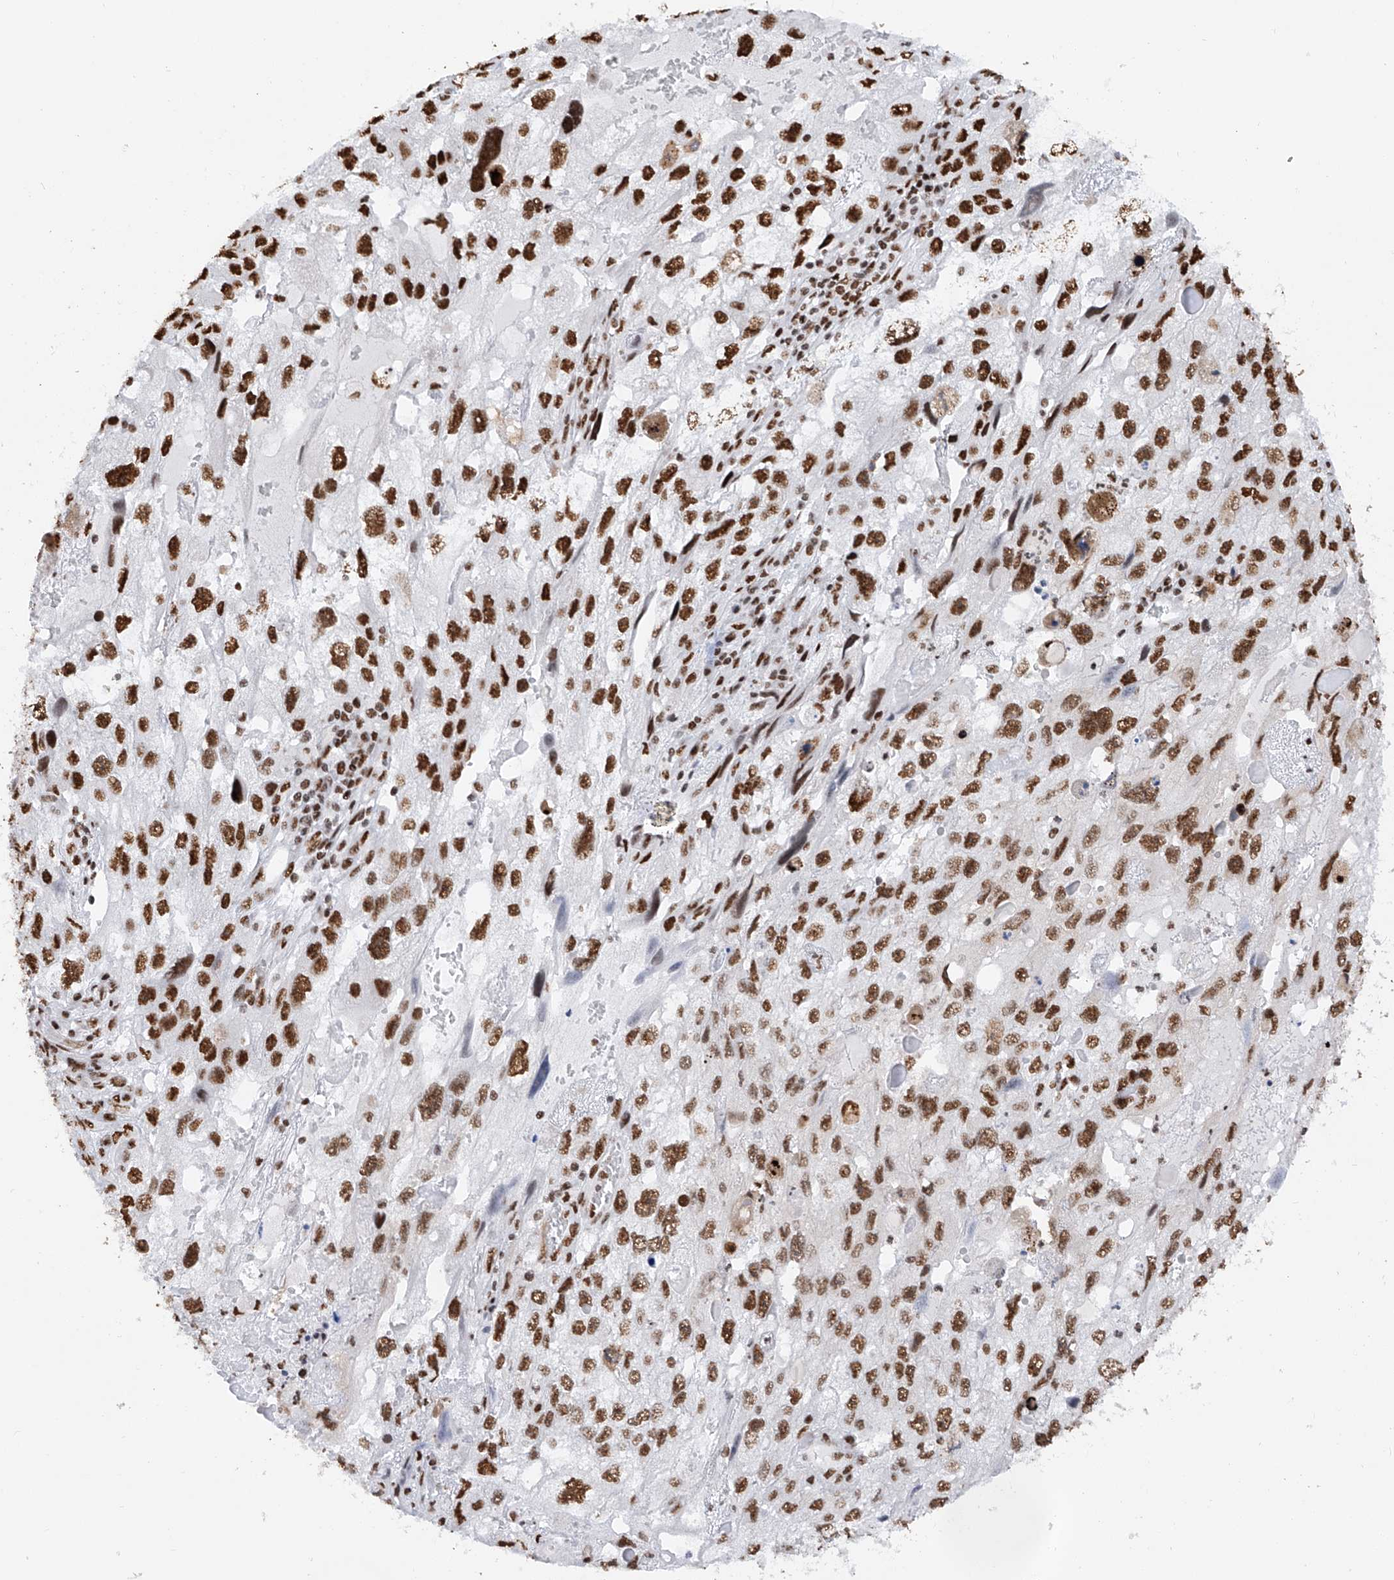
{"staining": {"intensity": "strong", "quantity": "25%-75%", "location": "nuclear"}, "tissue": "endometrial cancer", "cell_type": "Tumor cells", "image_type": "cancer", "snomed": [{"axis": "morphology", "description": "Adenocarcinoma, NOS"}, {"axis": "topography", "description": "Endometrium"}], "caption": "Adenocarcinoma (endometrial) was stained to show a protein in brown. There is high levels of strong nuclear positivity in about 25%-75% of tumor cells.", "gene": "SRSF6", "patient": {"sex": "female", "age": 49}}